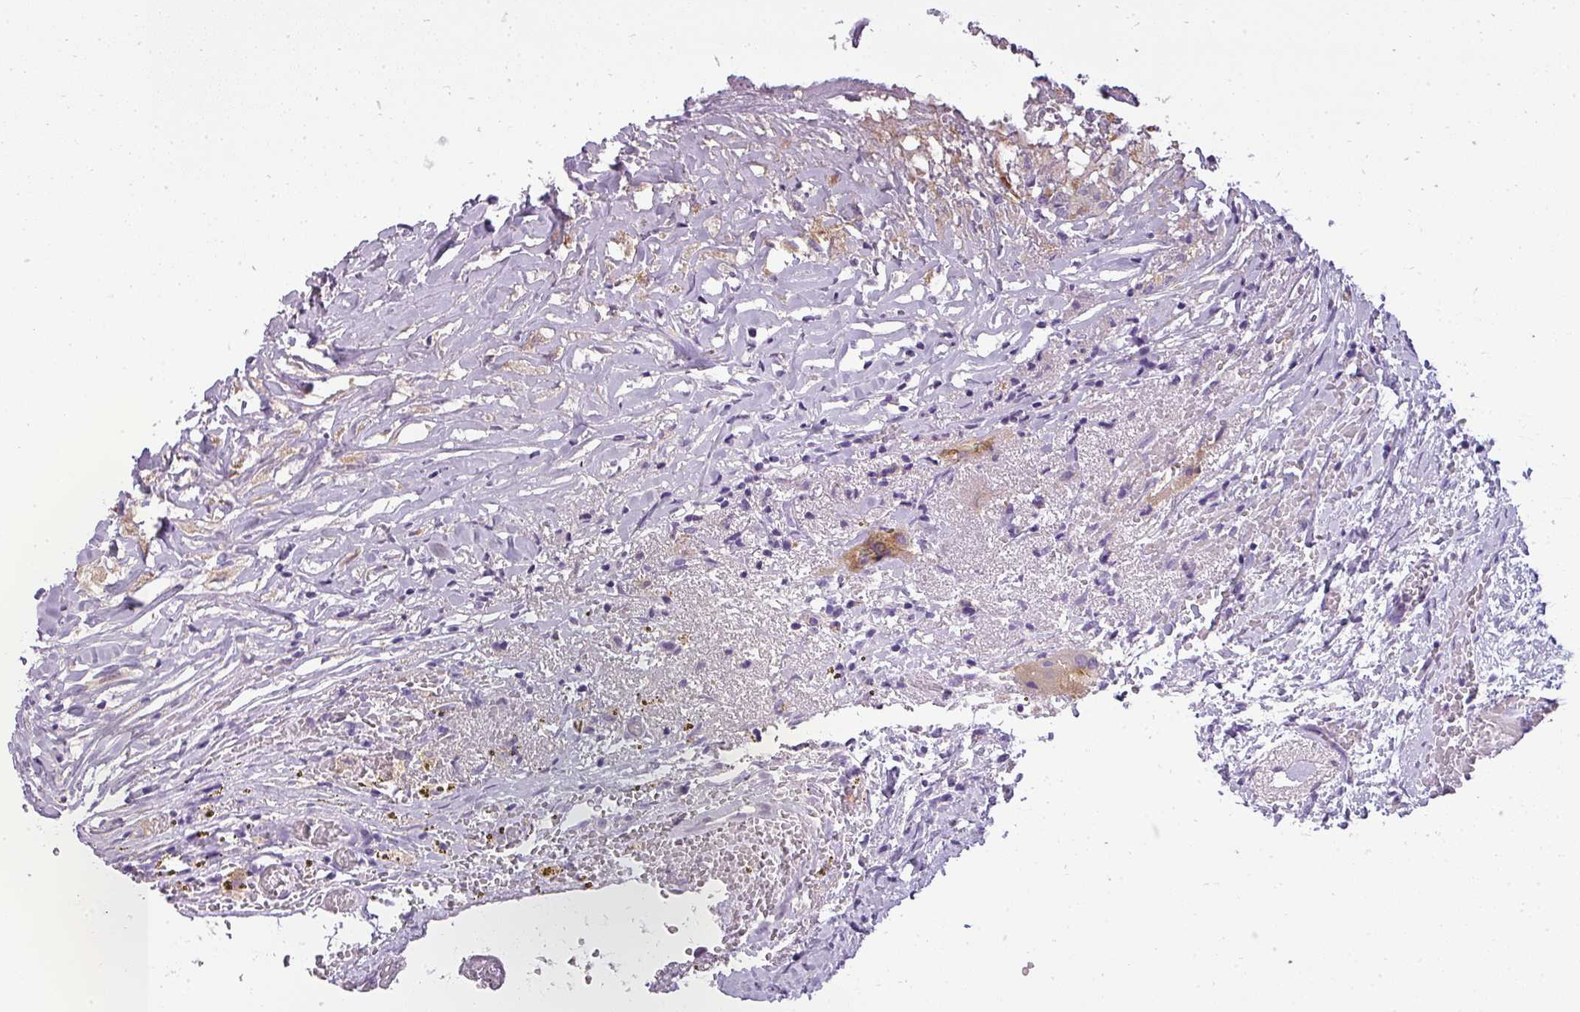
{"staining": {"intensity": "negative", "quantity": "none", "location": "none"}, "tissue": "ovary", "cell_type": "Ovarian stroma cells", "image_type": "normal", "snomed": [{"axis": "morphology", "description": "Normal tissue, NOS"}, {"axis": "topography", "description": "Ovary"}], "caption": "Ovarian stroma cells show no significant expression in benign ovary. (Brightfield microscopy of DAB IHC at high magnification).", "gene": "ATP6V1D", "patient": {"sex": "female", "age": 39}}